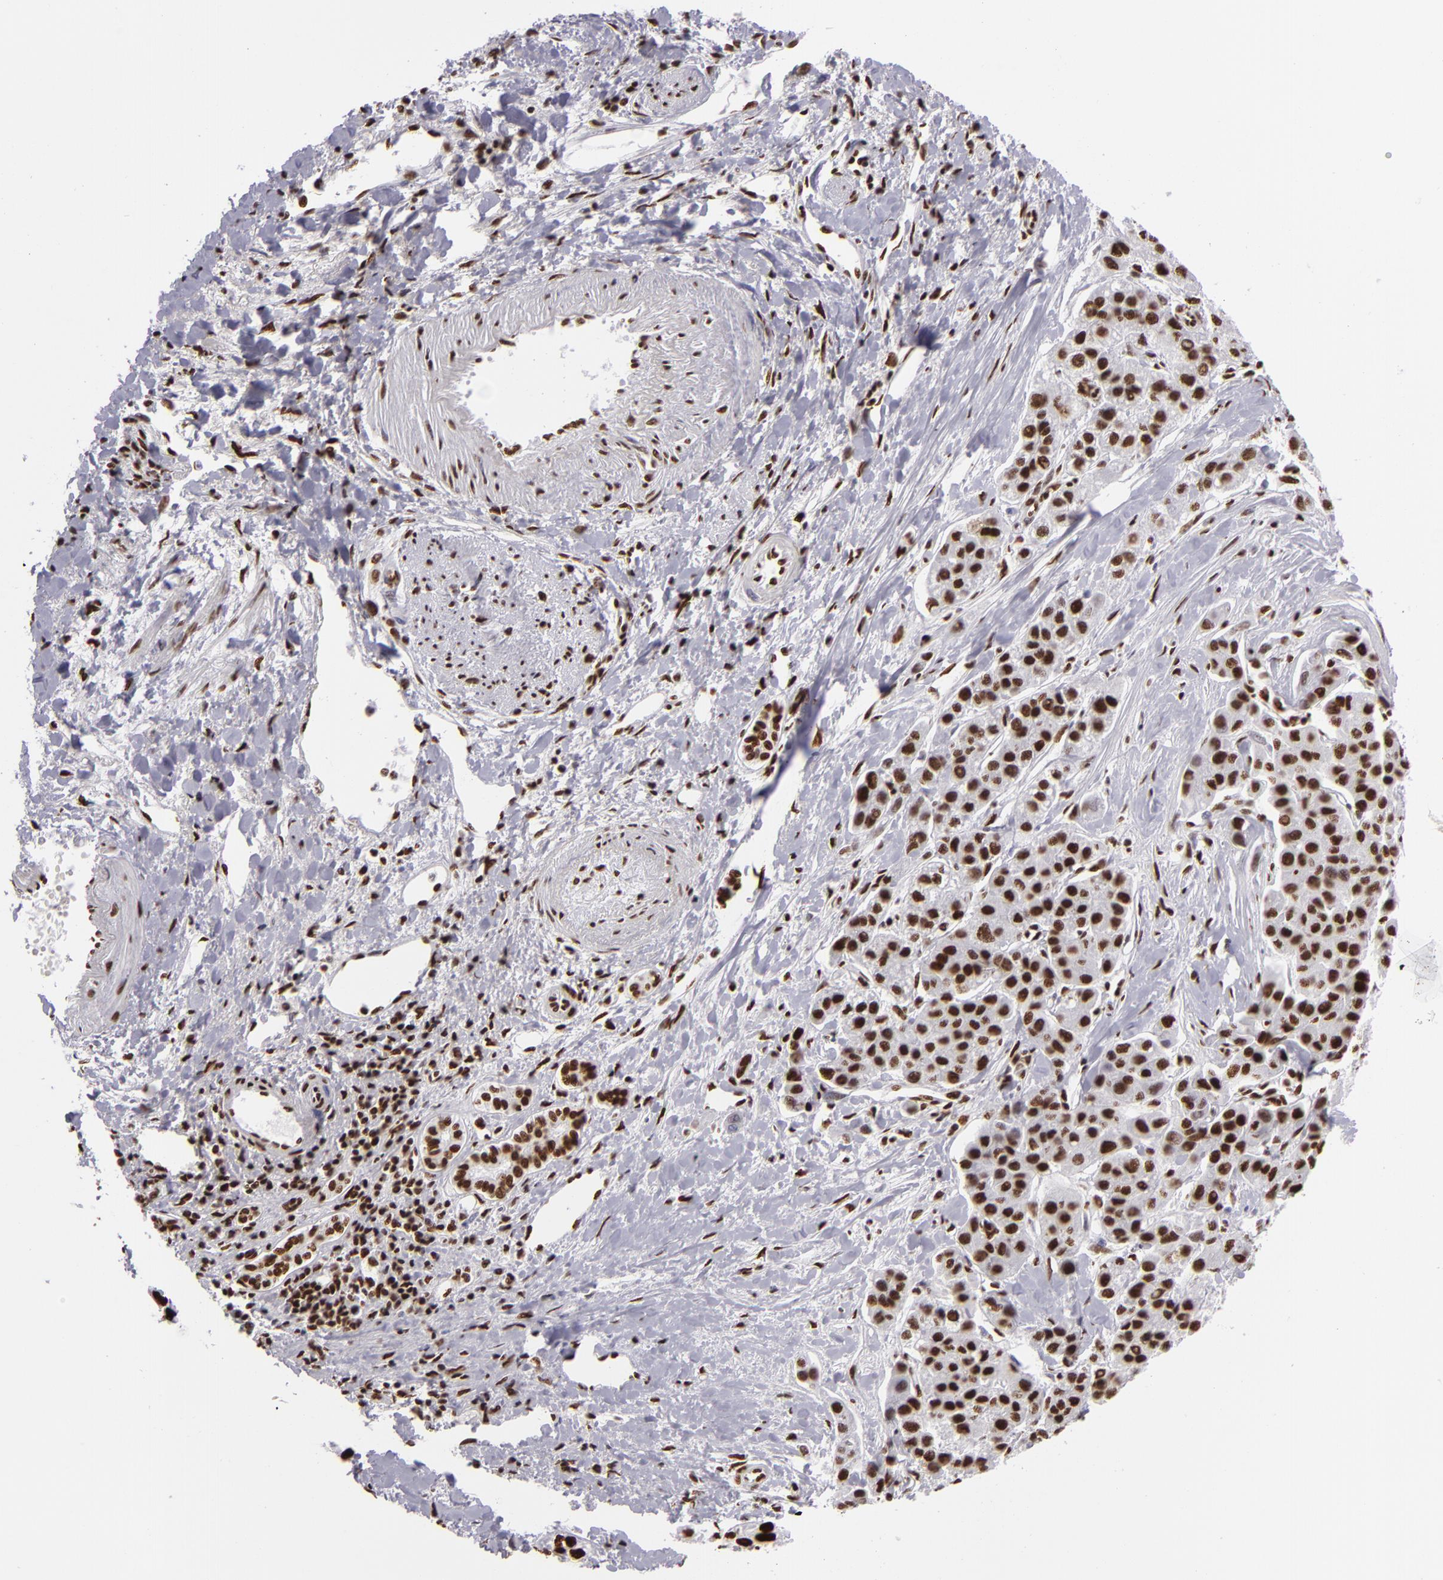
{"staining": {"intensity": "strong", "quantity": ">75%", "location": "nuclear"}, "tissue": "liver cancer", "cell_type": "Tumor cells", "image_type": "cancer", "snomed": [{"axis": "morphology", "description": "Carcinoma, Hepatocellular, NOS"}, {"axis": "topography", "description": "Liver"}], "caption": "Immunohistochemistry of human liver cancer reveals high levels of strong nuclear expression in approximately >75% of tumor cells. (DAB = brown stain, brightfield microscopy at high magnification).", "gene": "SAFB", "patient": {"sex": "female", "age": 85}}